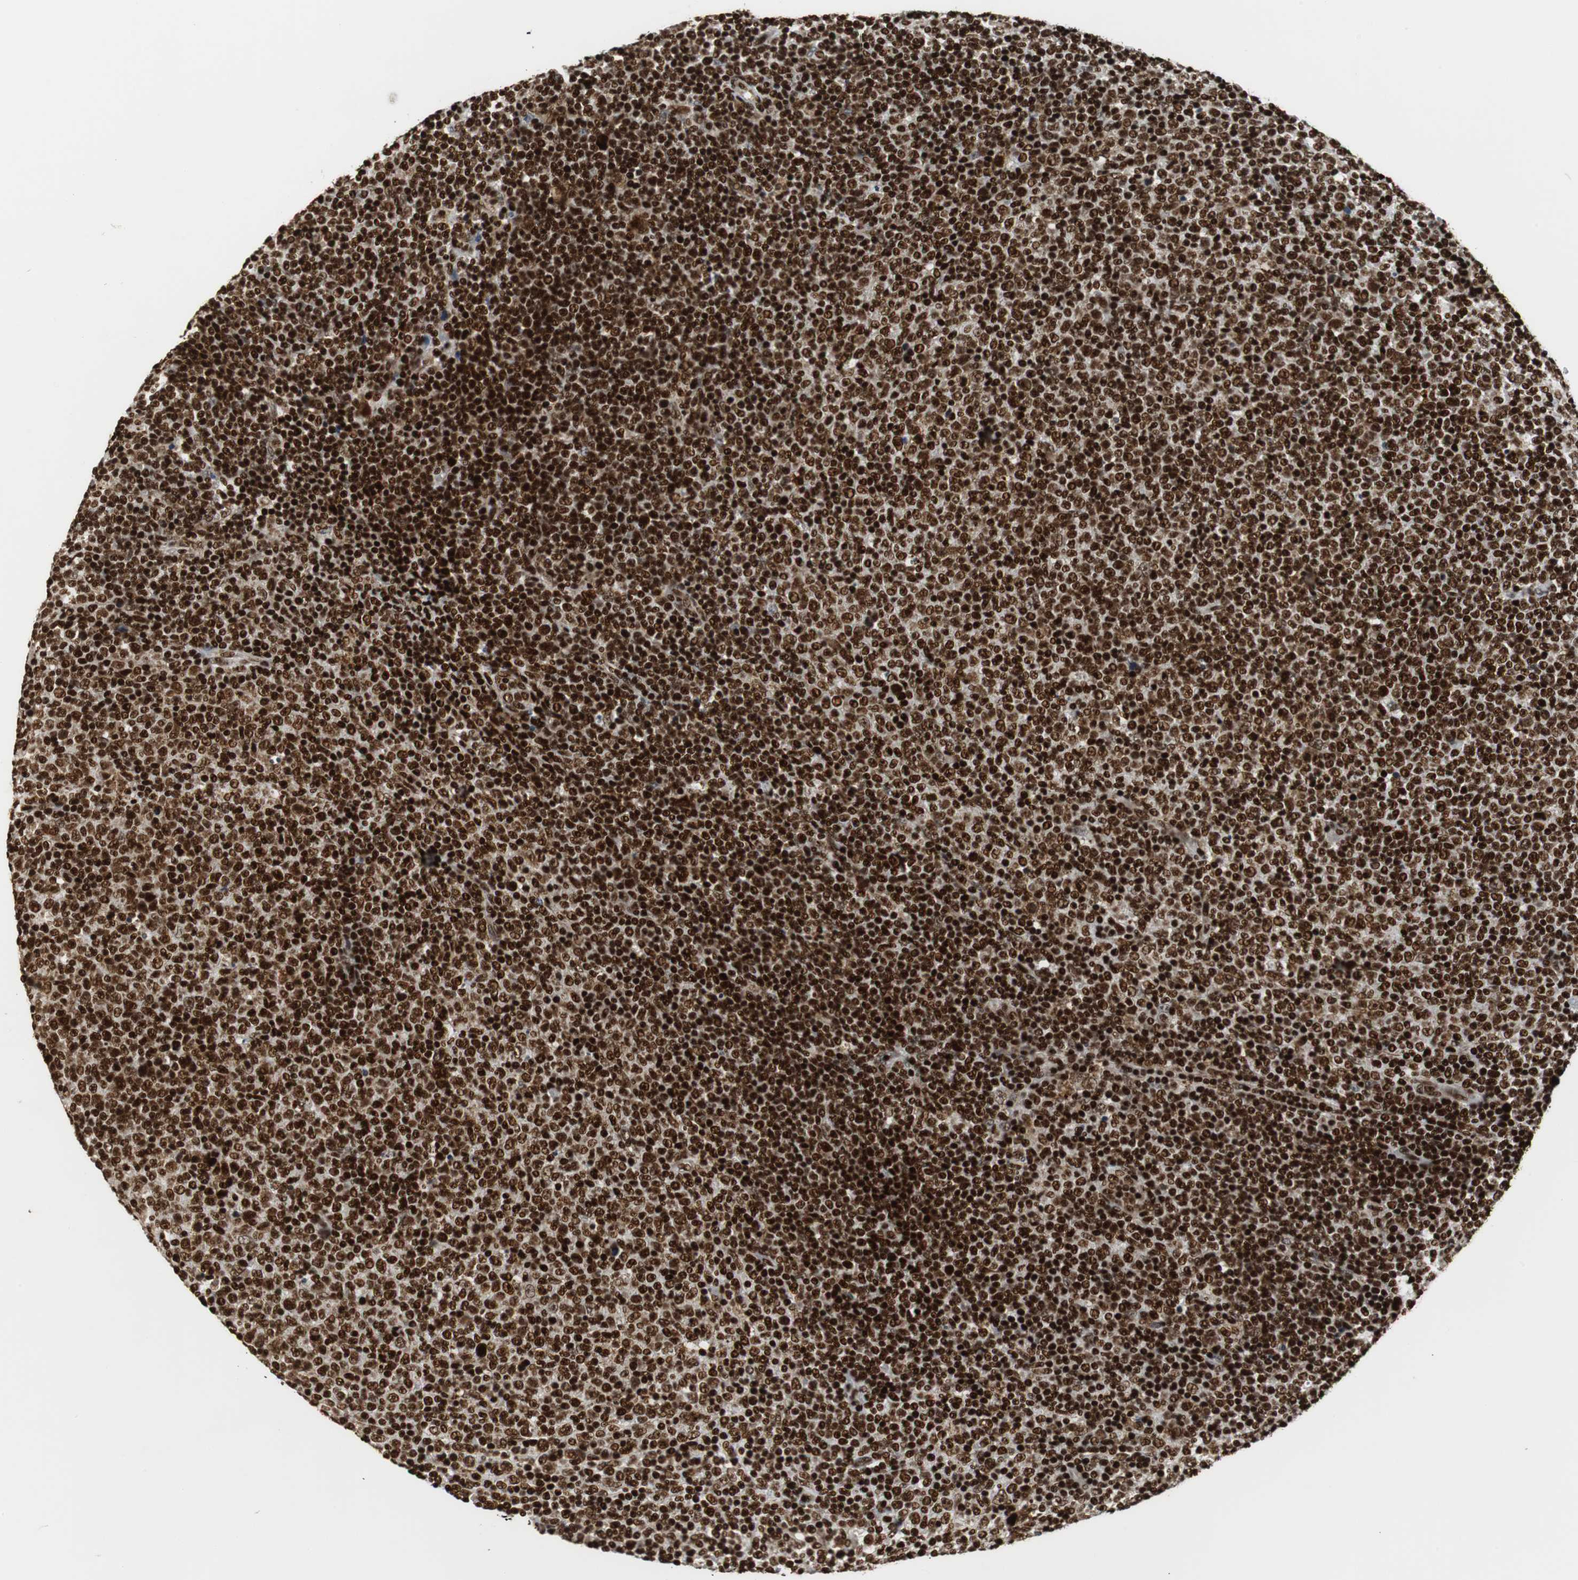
{"staining": {"intensity": "strong", "quantity": ">75%", "location": "nuclear"}, "tissue": "lymphoma", "cell_type": "Tumor cells", "image_type": "cancer", "snomed": [{"axis": "morphology", "description": "Malignant lymphoma, non-Hodgkin's type, Low grade"}, {"axis": "topography", "description": "Lymph node"}], "caption": "An immunohistochemistry image of neoplastic tissue is shown. Protein staining in brown shows strong nuclear positivity in lymphoma within tumor cells. (brown staining indicates protein expression, while blue staining denotes nuclei).", "gene": "HDAC1", "patient": {"sex": "male", "age": 70}}